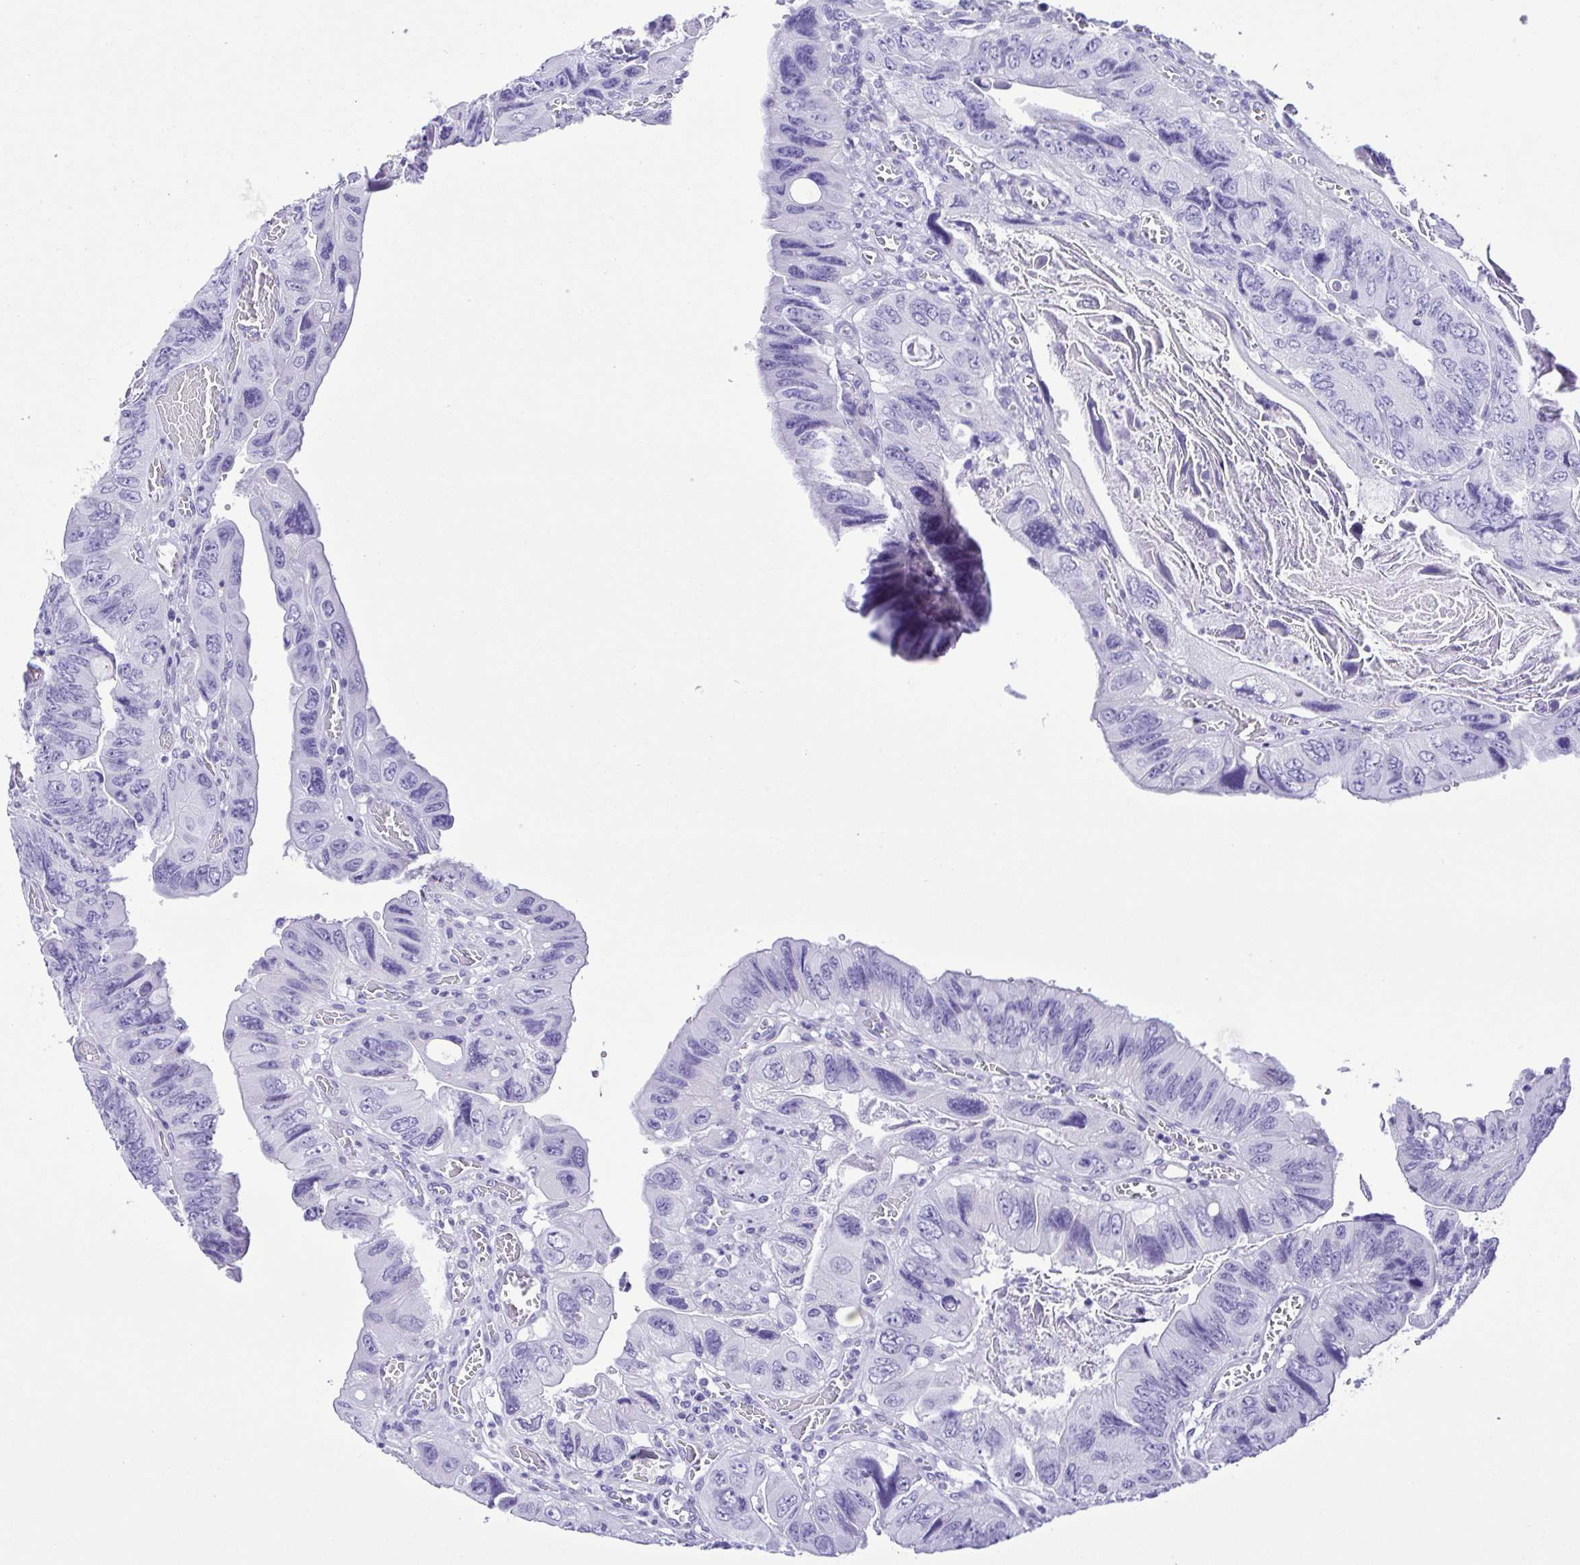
{"staining": {"intensity": "negative", "quantity": "none", "location": "none"}, "tissue": "colorectal cancer", "cell_type": "Tumor cells", "image_type": "cancer", "snomed": [{"axis": "morphology", "description": "Adenocarcinoma, NOS"}, {"axis": "topography", "description": "Colon"}], "caption": "Adenocarcinoma (colorectal) was stained to show a protein in brown. There is no significant positivity in tumor cells.", "gene": "PAK3", "patient": {"sex": "female", "age": 84}}